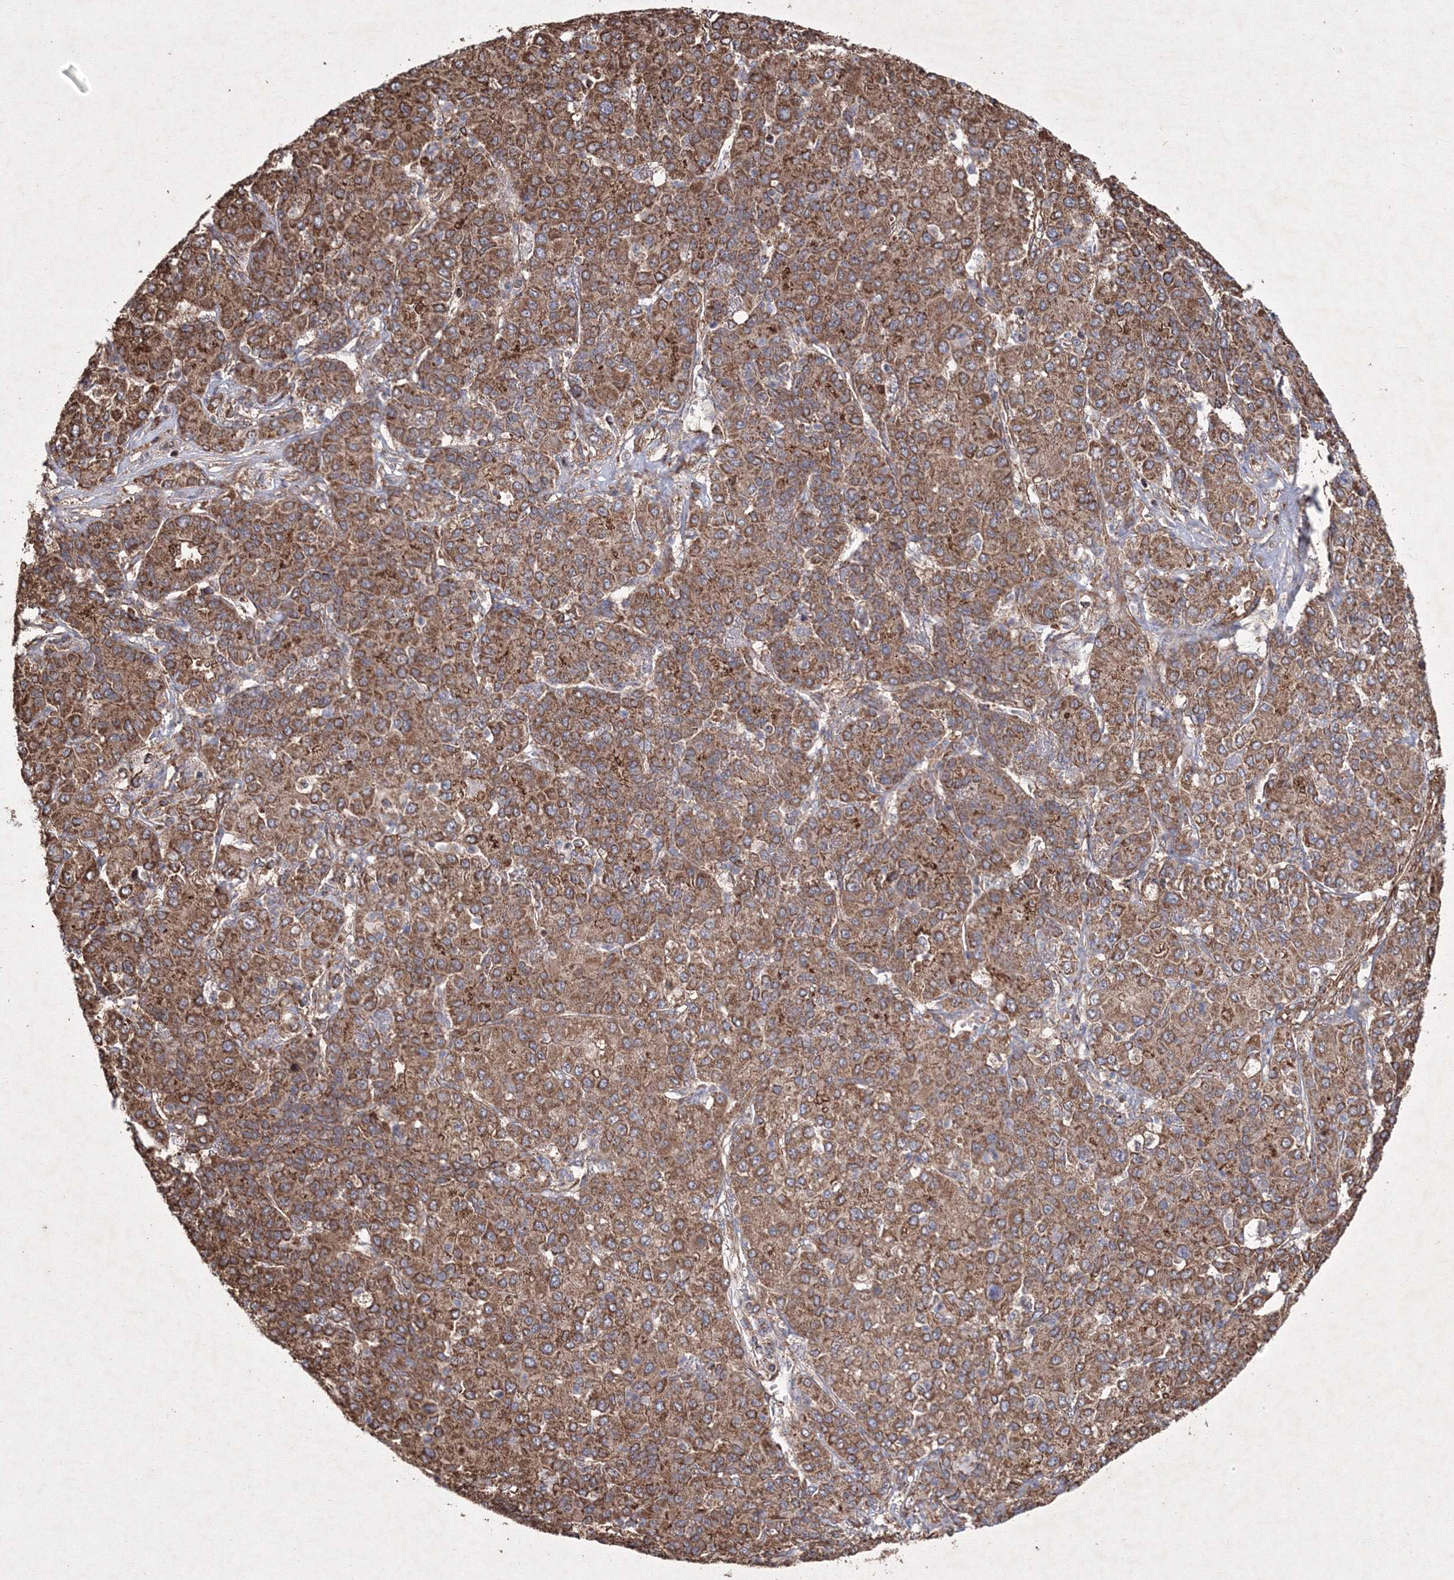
{"staining": {"intensity": "moderate", "quantity": ">75%", "location": "cytoplasmic/membranous"}, "tissue": "liver cancer", "cell_type": "Tumor cells", "image_type": "cancer", "snomed": [{"axis": "morphology", "description": "Carcinoma, Hepatocellular, NOS"}, {"axis": "topography", "description": "Liver"}], "caption": "Immunohistochemistry (IHC) photomicrograph of human liver cancer (hepatocellular carcinoma) stained for a protein (brown), which reveals medium levels of moderate cytoplasmic/membranous positivity in about >75% of tumor cells.", "gene": "TMEM139", "patient": {"sex": "male", "age": 65}}